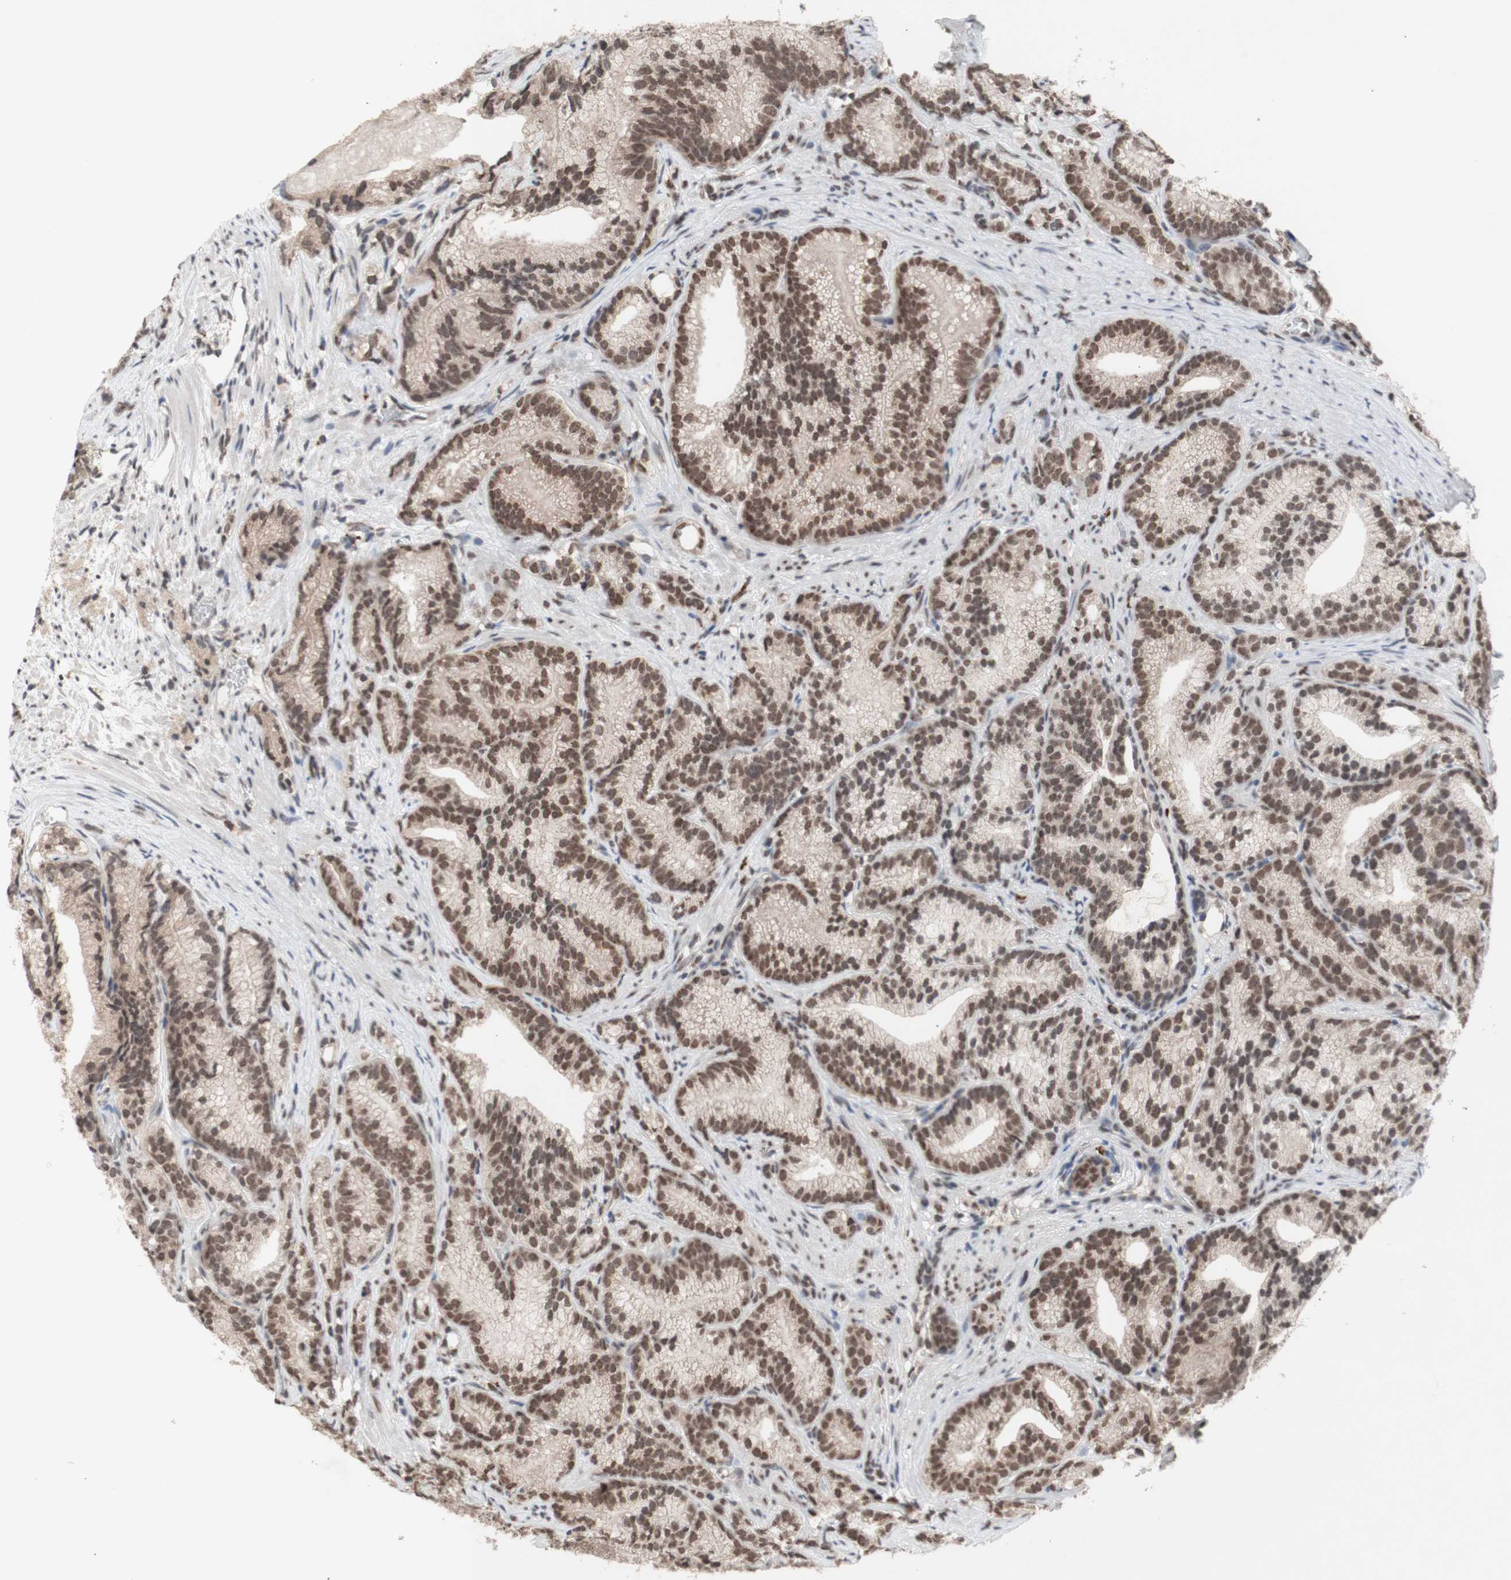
{"staining": {"intensity": "moderate", "quantity": ">75%", "location": "nuclear"}, "tissue": "prostate cancer", "cell_type": "Tumor cells", "image_type": "cancer", "snomed": [{"axis": "morphology", "description": "Adenocarcinoma, Low grade"}, {"axis": "topography", "description": "Prostate"}], "caption": "Moderate nuclear staining for a protein is seen in approximately >75% of tumor cells of prostate cancer (low-grade adenocarcinoma) using immunohistochemistry.", "gene": "SFPQ", "patient": {"sex": "male", "age": 89}}